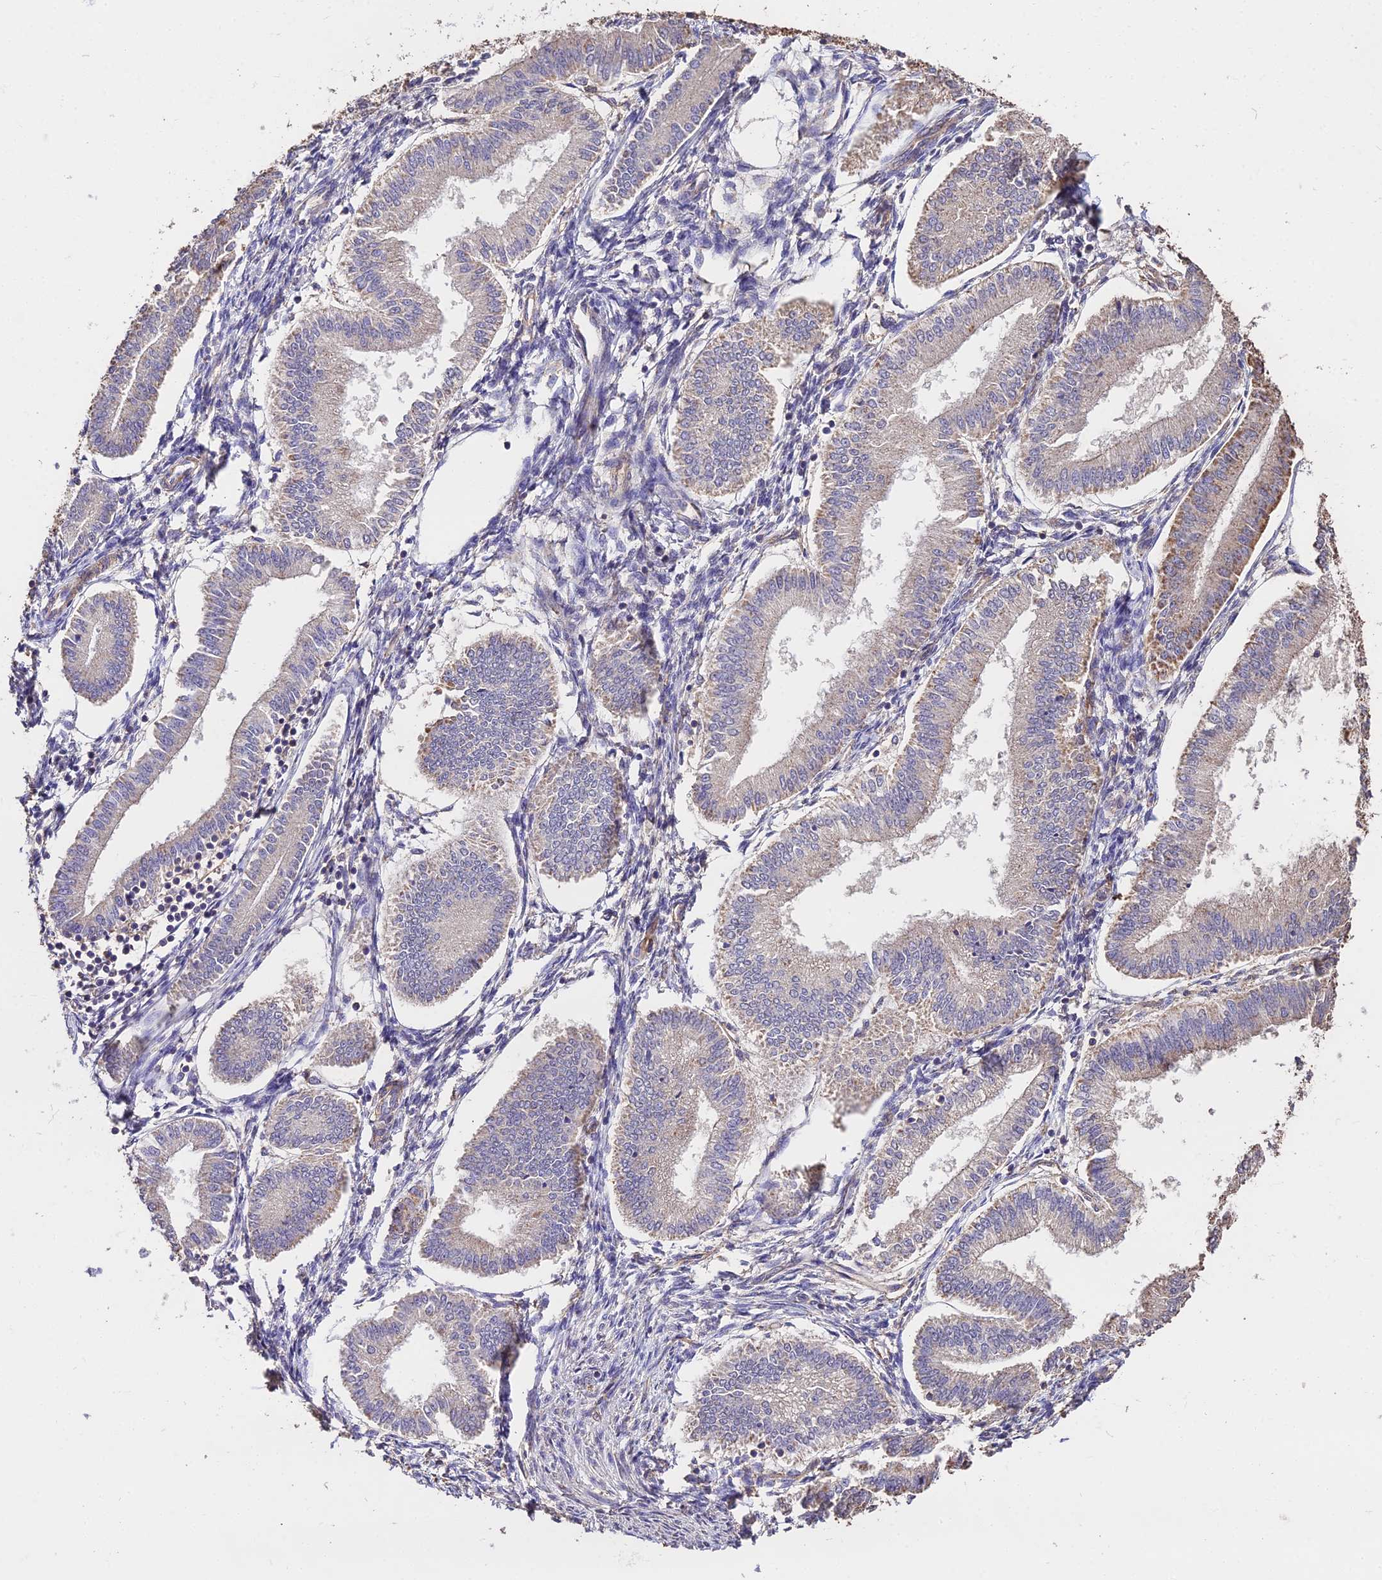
{"staining": {"intensity": "moderate", "quantity": "<25%", "location": "cytoplasmic/membranous"}, "tissue": "endometrium", "cell_type": "Cells in endometrial stroma", "image_type": "normal", "snomed": [{"axis": "morphology", "description": "Normal tissue, NOS"}, {"axis": "topography", "description": "Endometrium"}], "caption": "Protein expression by IHC exhibits moderate cytoplasmic/membranous staining in about <25% of cells in endometrial stroma in benign endometrium.", "gene": "METTL13", "patient": {"sex": "female", "age": 39}}